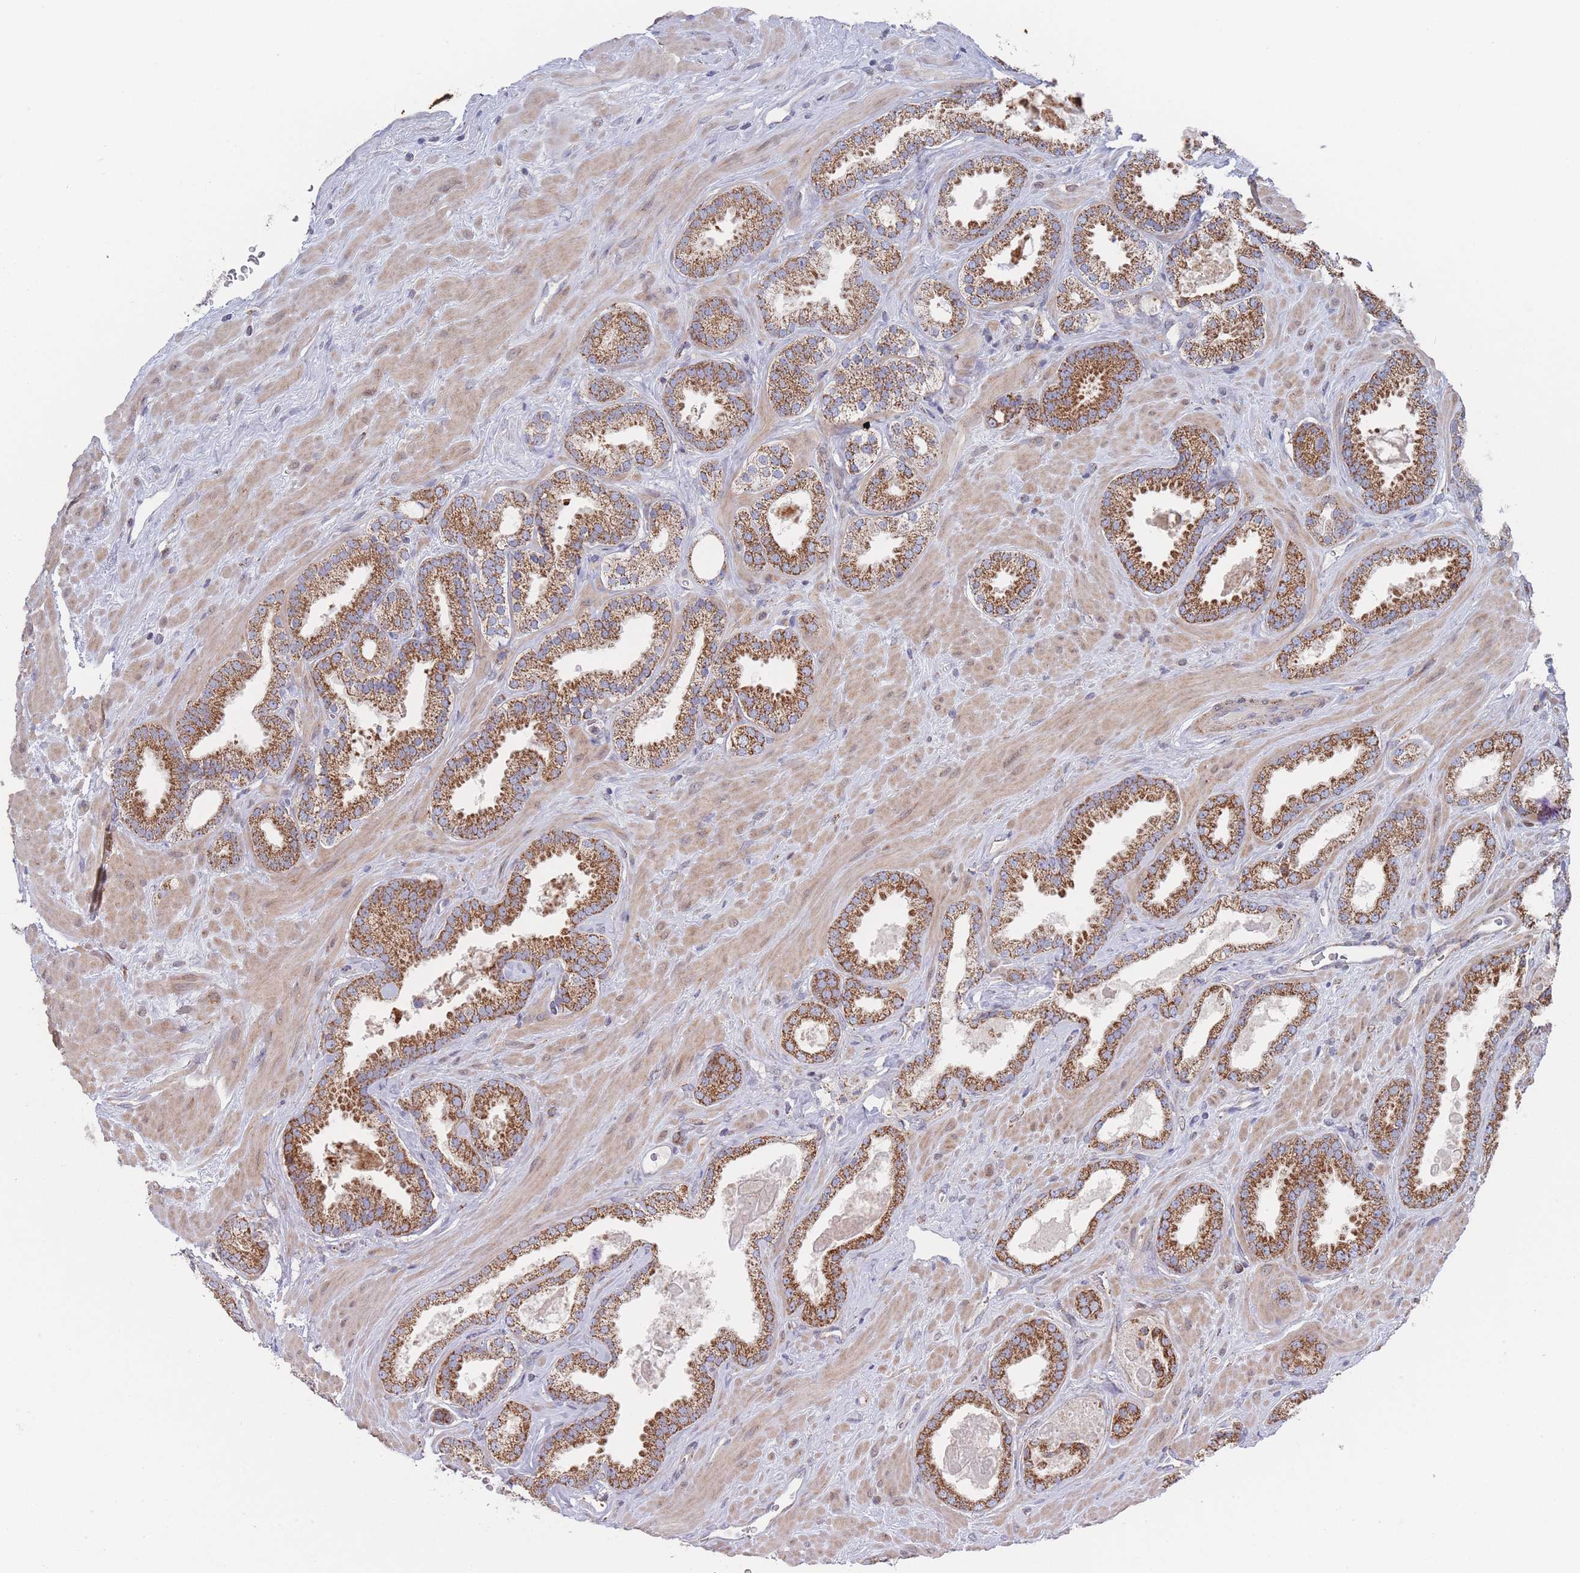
{"staining": {"intensity": "moderate", "quantity": ">75%", "location": "cytoplasmic/membranous"}, "tissue": "prostate cancer", "cell_type": "Tumor cells", "image_type": "cancer", "snomed": [{"axis": "morphology", "description": "Adenocarcinoma, Low grade"}, {"axis": "topography", "description": "Prostate"}], "caption": "Moderate cytoplasmic/membranous positivity for a protein is appreciated in approximately >75% of tumor cells of prostate adenocarcinoma (low-grade) using IHC.", "gene": "IKZF4", "patient": {"sex": "male", "age": 62}}